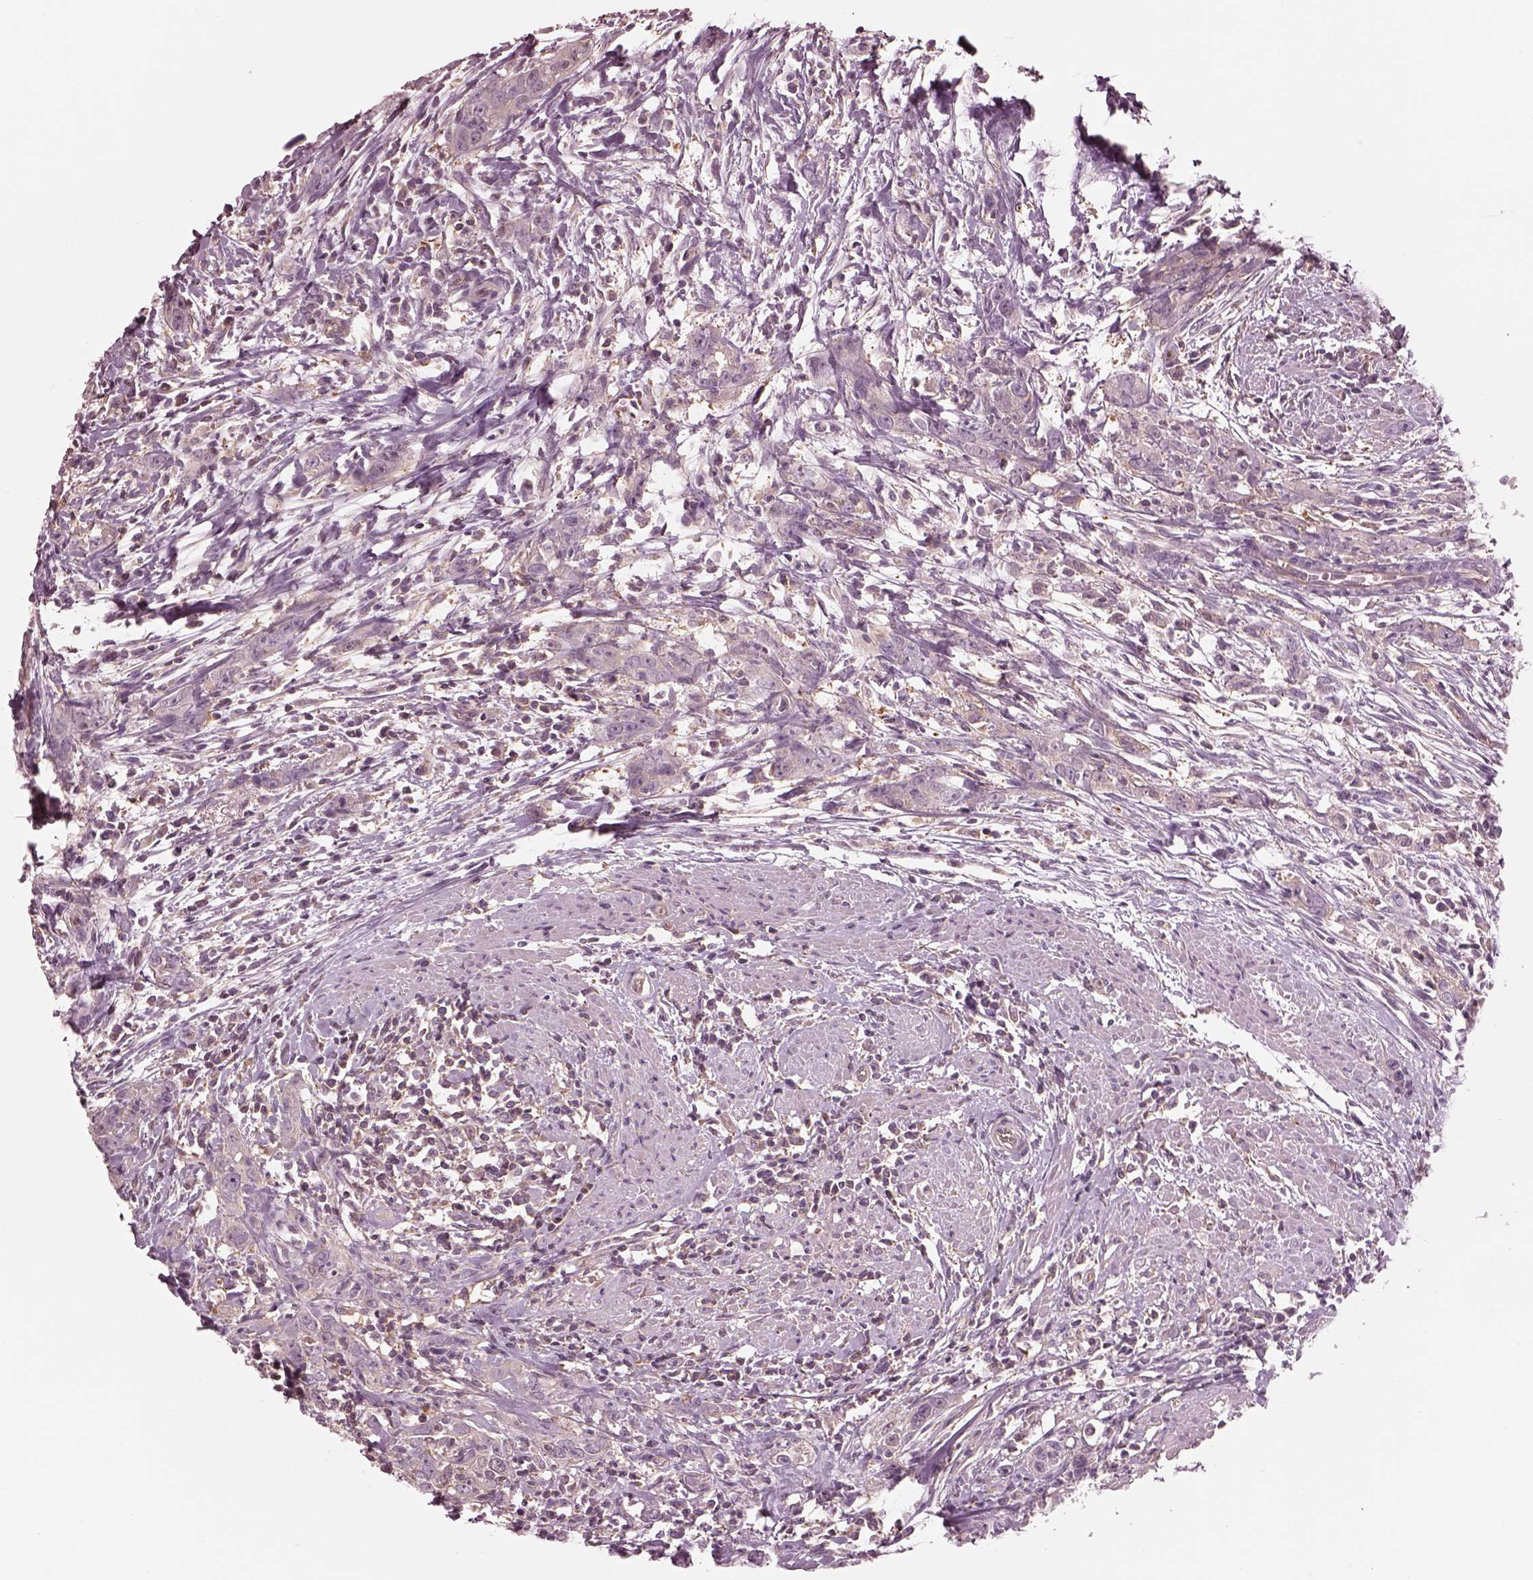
{"staining": {"intensity": "negative", "quantity": "none", "location": "none"}, "tissue": "urothelial cancer", "cell_type": "Tumor cells", "image_type": "cancer", "snomed": [{"axis": "morphology", "description": "Urothelial carcinoma, High grade"}, {"axis": "topography", "description": "Urinary bladder"}], "caption": "A histopathology image of urothelial cancer stained for a protein reveals no brown staining in tumor cells.", "gene": "STK33", "patient": {"sex": "male", "age": 83}}